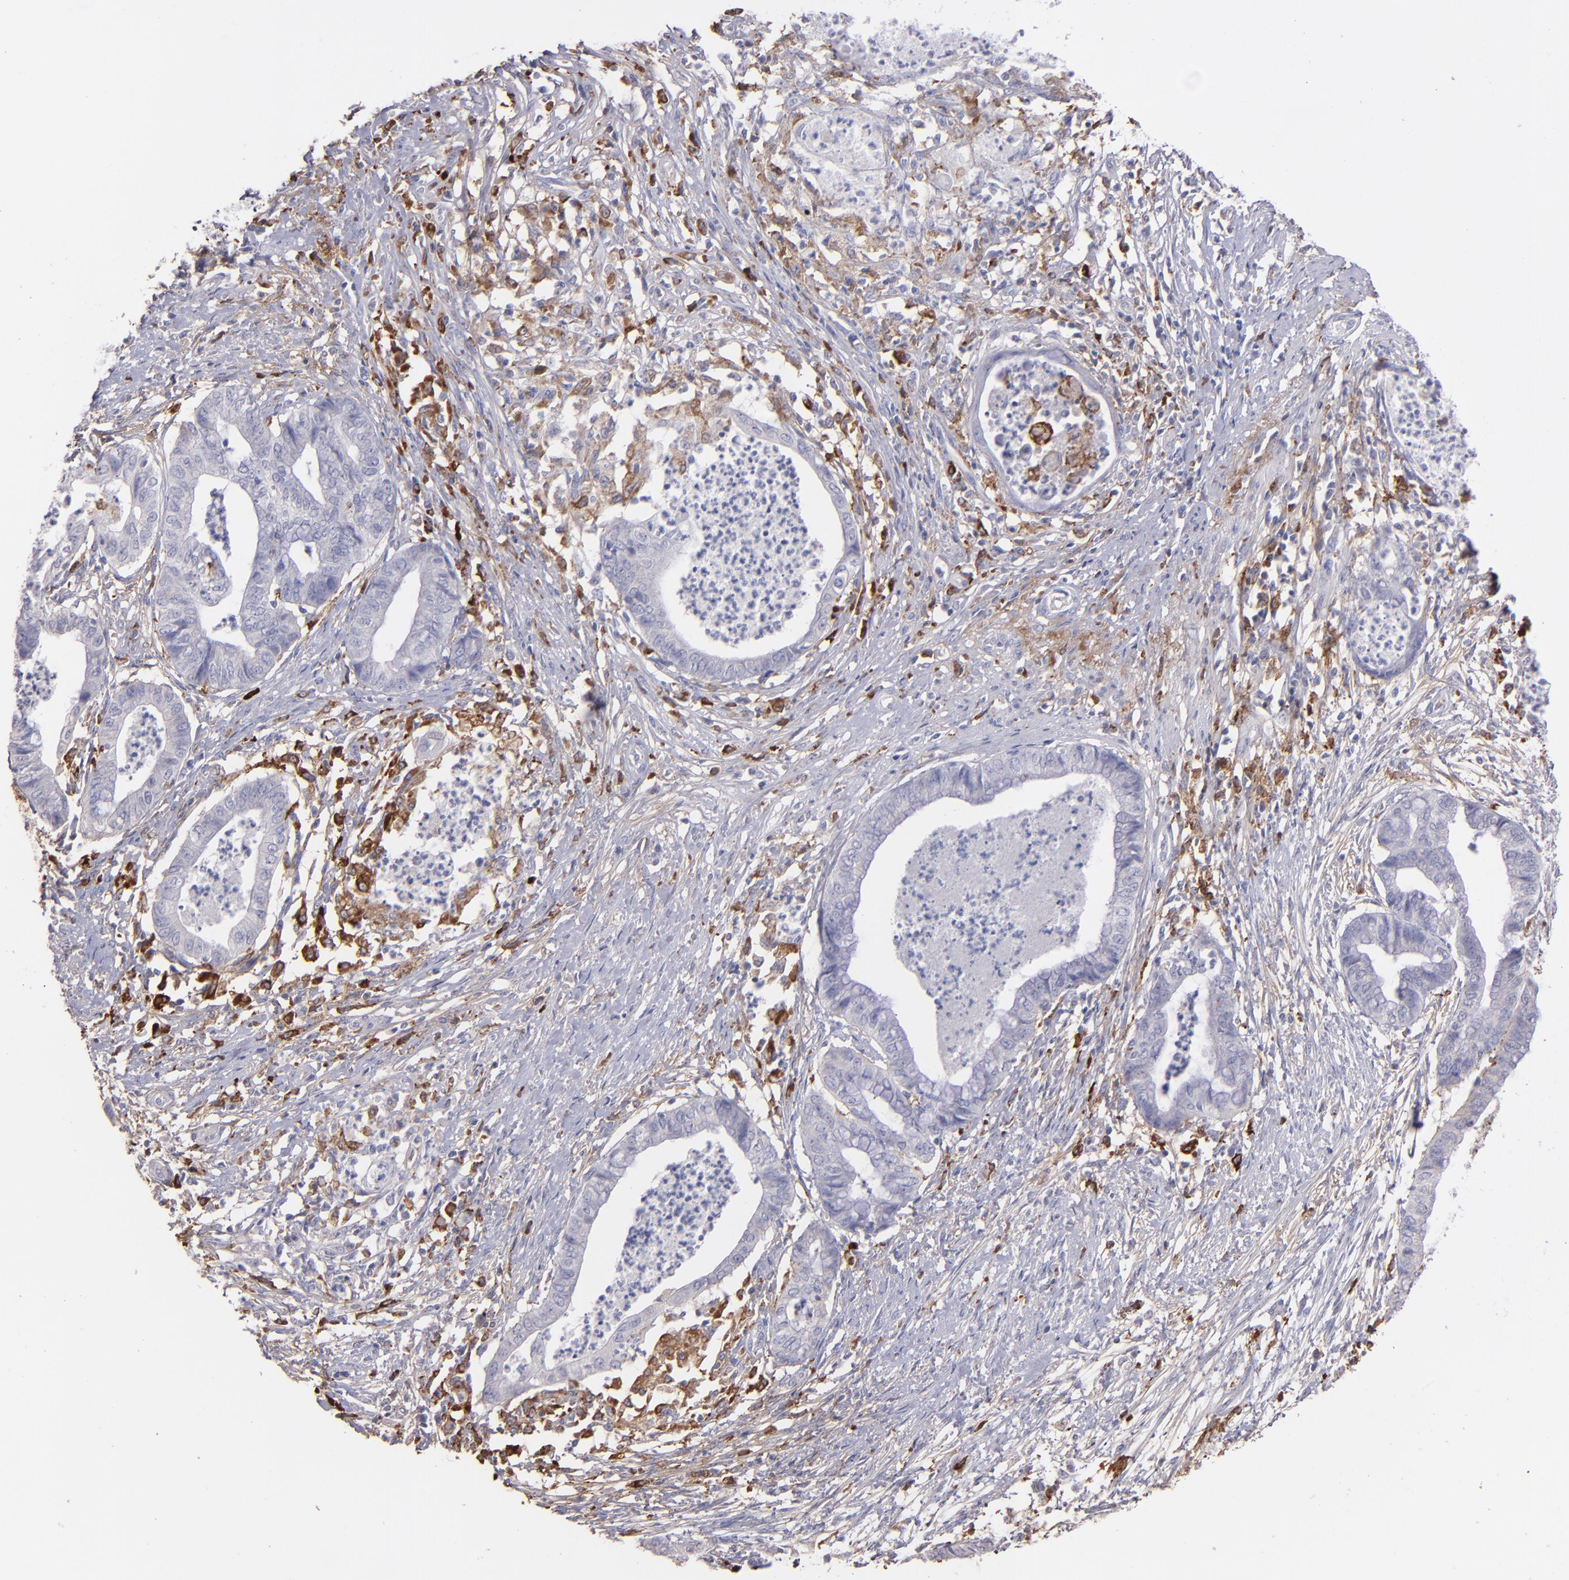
{"staining": {"intensity": "negative", "quantity": "none", "location": "none"}, "tissue": "endometrial cancer", "cell_type": "Tumor cells", "image_type": "cancer", "snomed": [{"axis": "morphology", "description": "Necrosis, NOS"}, {"axis": "morphology", "description": "Adenocarcinoma, NOS"}, {"axis": "topography", "description": "Endometrium"}], "caption": "Immunohistochemistry photomicrograph of neoplastic tissue: human adenocarcinoma (endometrial) stained with DAB shows no significant protein staining in tumor cells.", "gene": "C1QA", "patient": {"sex": "female", "age": 79}}